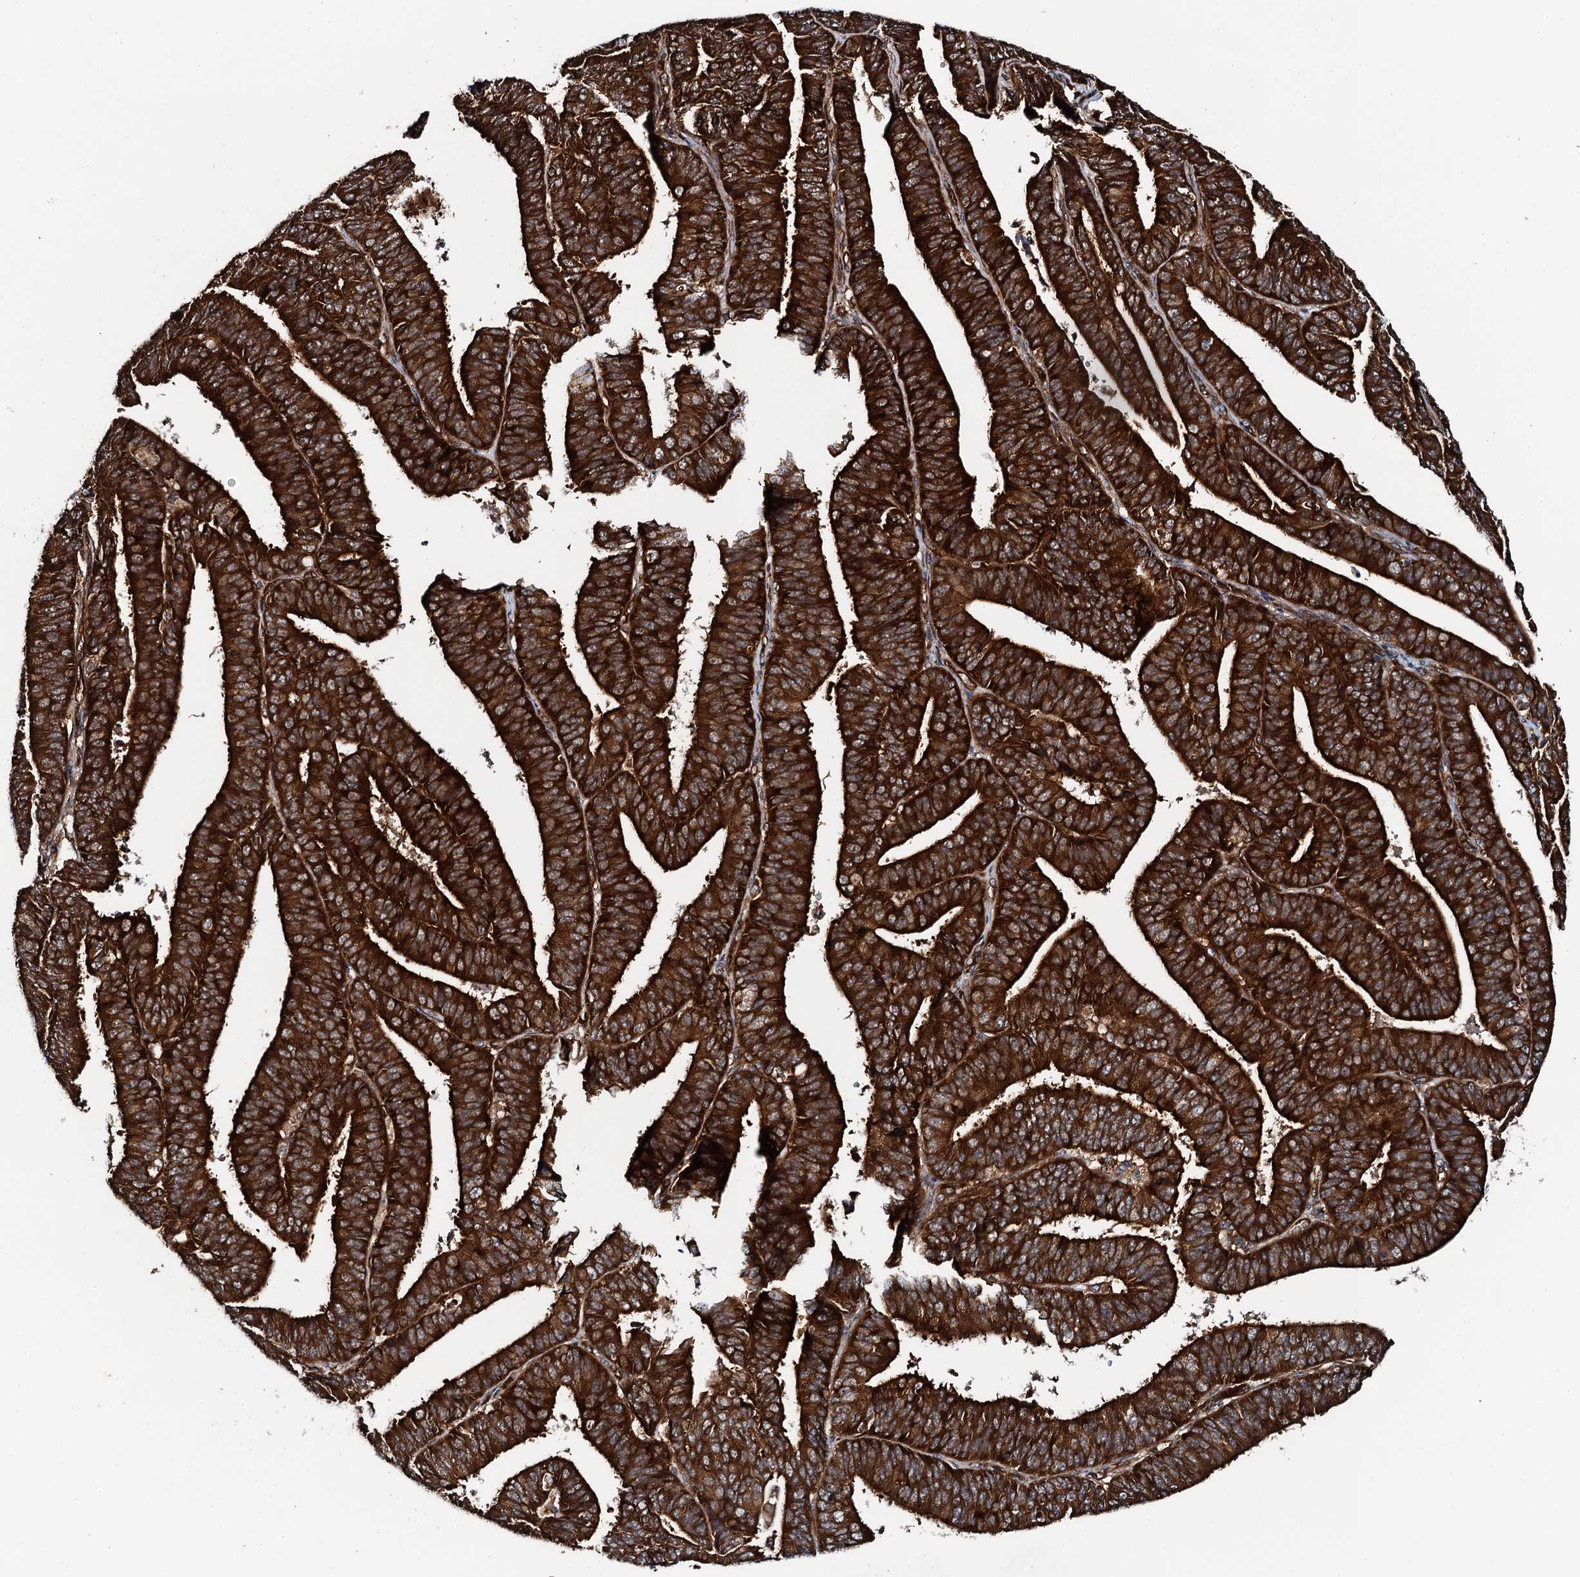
{"staining": {"intensity": "strong", "quantity": ">75%", "location": "cytoplasmic/membranous"}, "tissue": "endometrial cancer", "cell_type": "Tumor cells", "image_type": "cancer", "snomed": [{"axis": "morphology", "description": "Adenocarcinoma, NOS"}, {"axis": "topography", "description": "Endometrium"}], "caption": "Immunohistochemistry (DAB (3,3'-diaminobenzidine)) staining of endometrial cancer shows strong cytoplasmic/membranous protein staining in approximately >75% of tumor cells. (Stains: DAB in brown, nuclei in blue, Microscopy: brightfield microscopy at high magnification).", "gene": "FLYWCH1", "patient": {"sex": "female", "age": 73}}